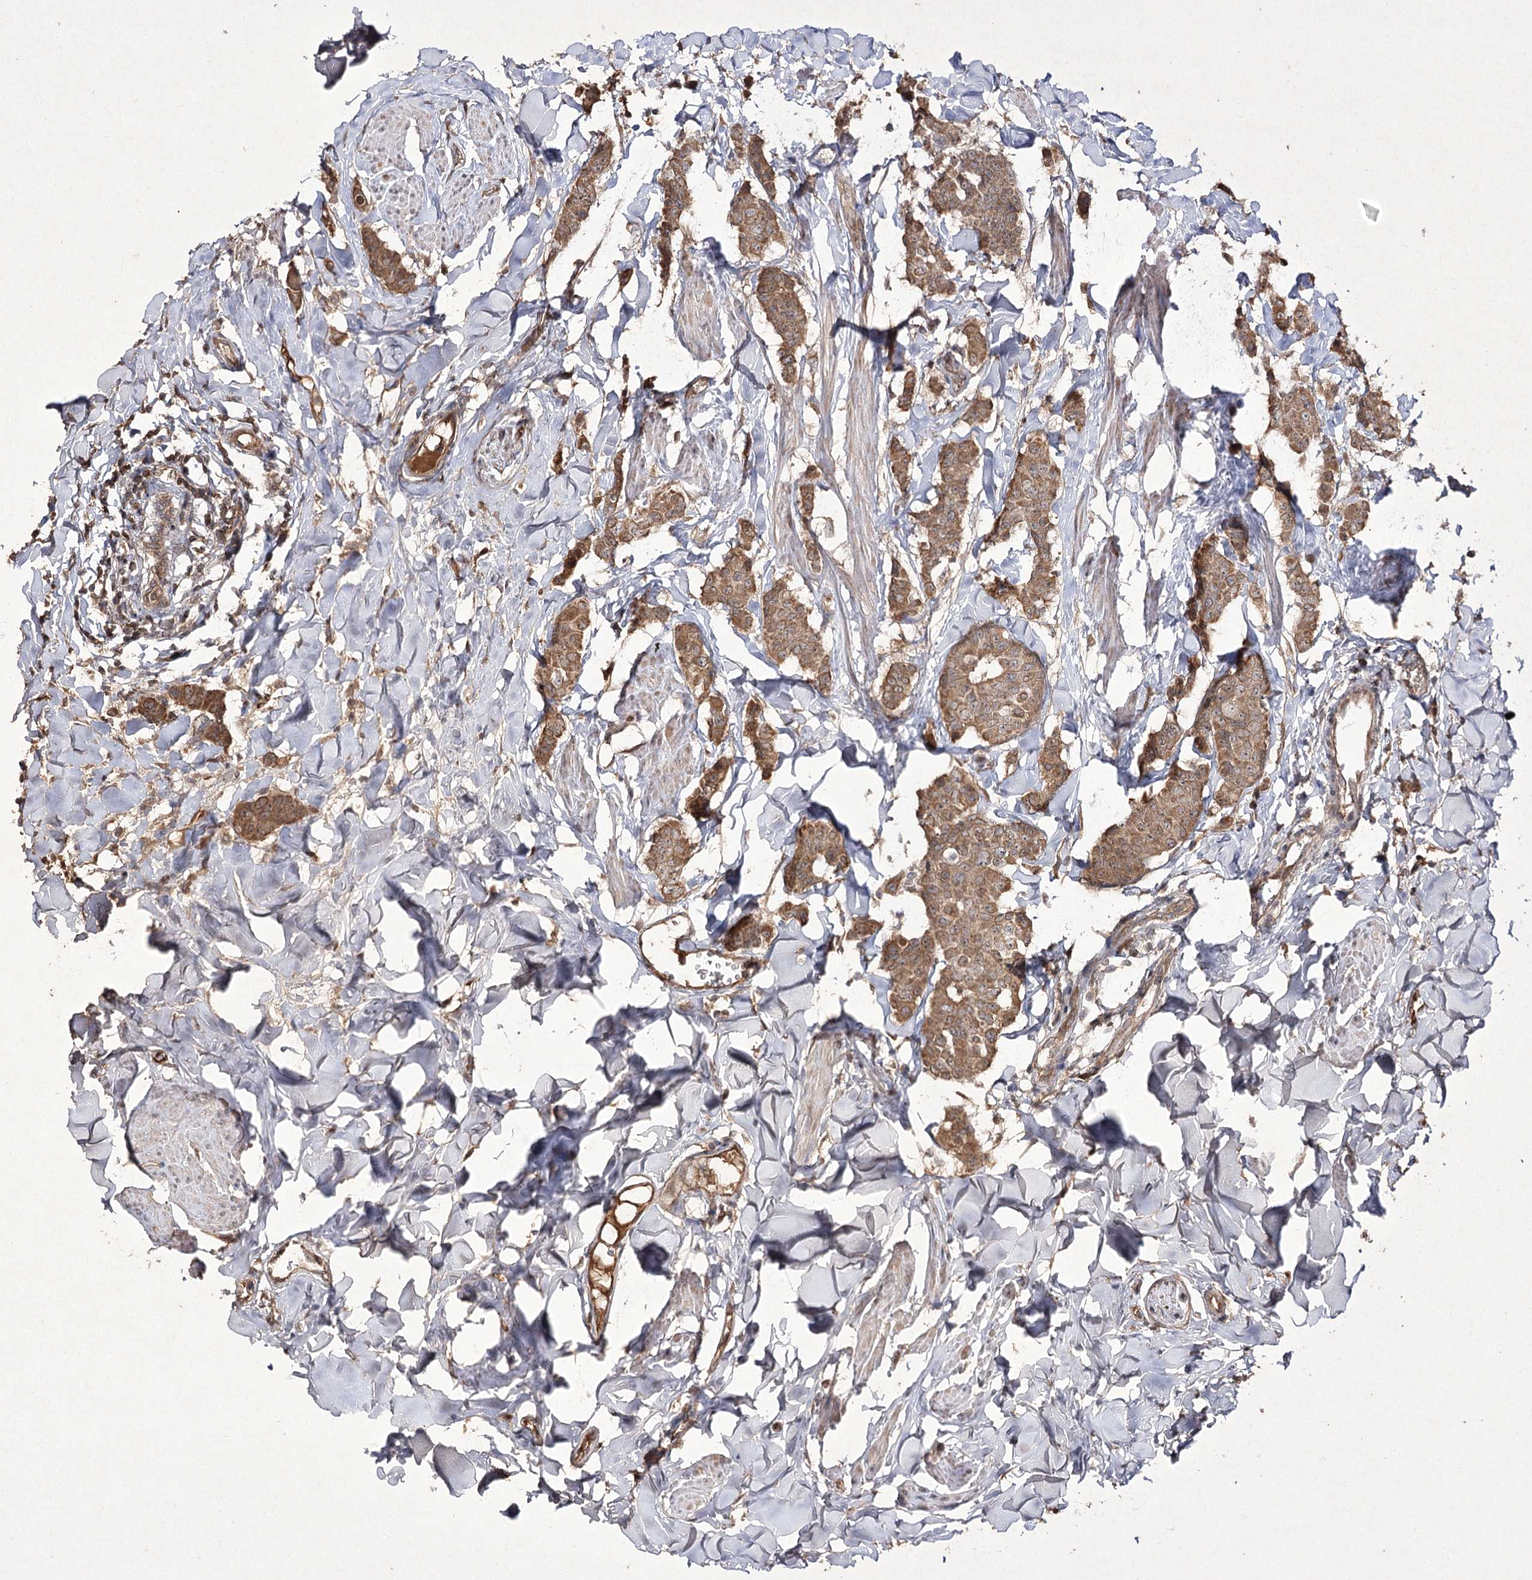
{"staining": {"intensity": "moderate", "quantity": ">75%", "location": "cytoplasmic/membranous"}, "tissue": "breast cancer", "cell_type": "Tumor cells", "image_type": "cancer", "snomed": [{"axis": "morphology", "description": "Duct carcinoma"}, {"axis": "topography", "description": "Breast"}], "caption": "Breast intraductal carcinoma stained with a protein marker demonstrates moderate staining in tumor cells.", "gene": "FANCL", "patient": {"sex": "female", "age": 40}}